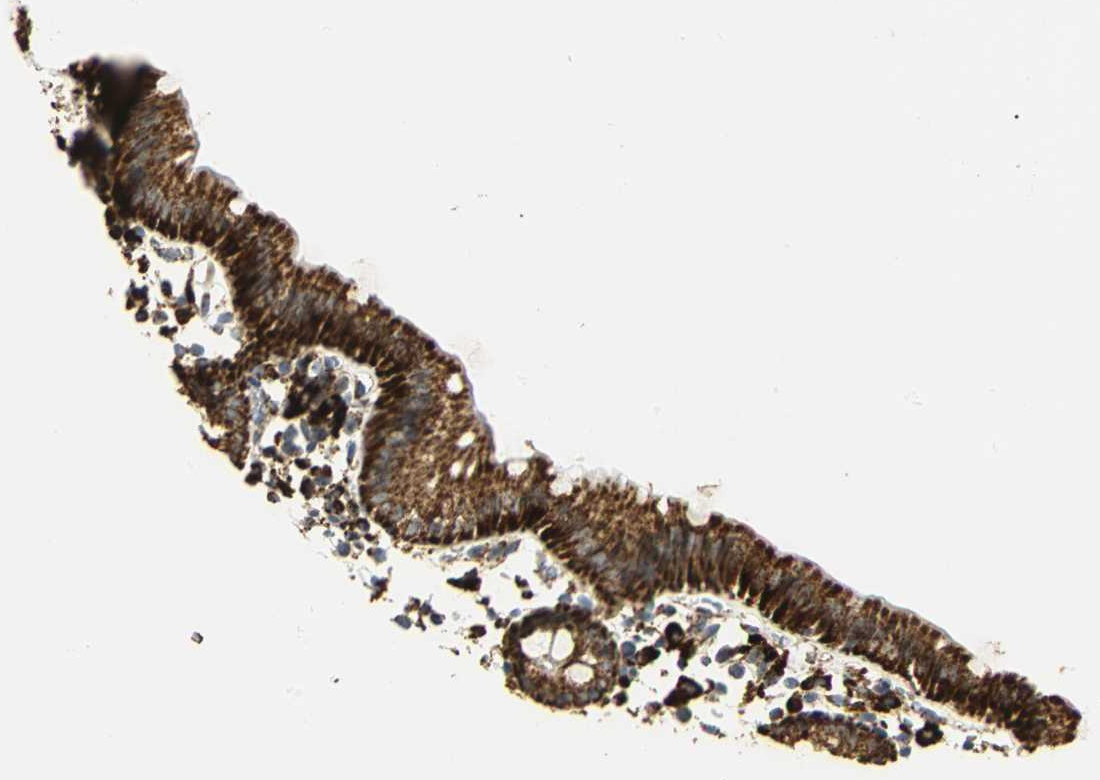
{"staining": {"intensity": "strong", "quantity": ">75%", "location": "cytoplasmic/membranous"}, "tissue": "colon", "cell_type": "Glandular cells", "image_type": "normal", "snomed": [{"axis": "morphology", "description": "Normal tissue, NOS"}, {"axis": "topography", "description": "Colon"}], "caption": "This histopathology image reveals IHC staining of benign human colon, with high strong cytoplasmic/membranous staining in about >75% of glandular cells.", "gene": "VDAC1", "patient": {"sex": "male", "age": 14}}